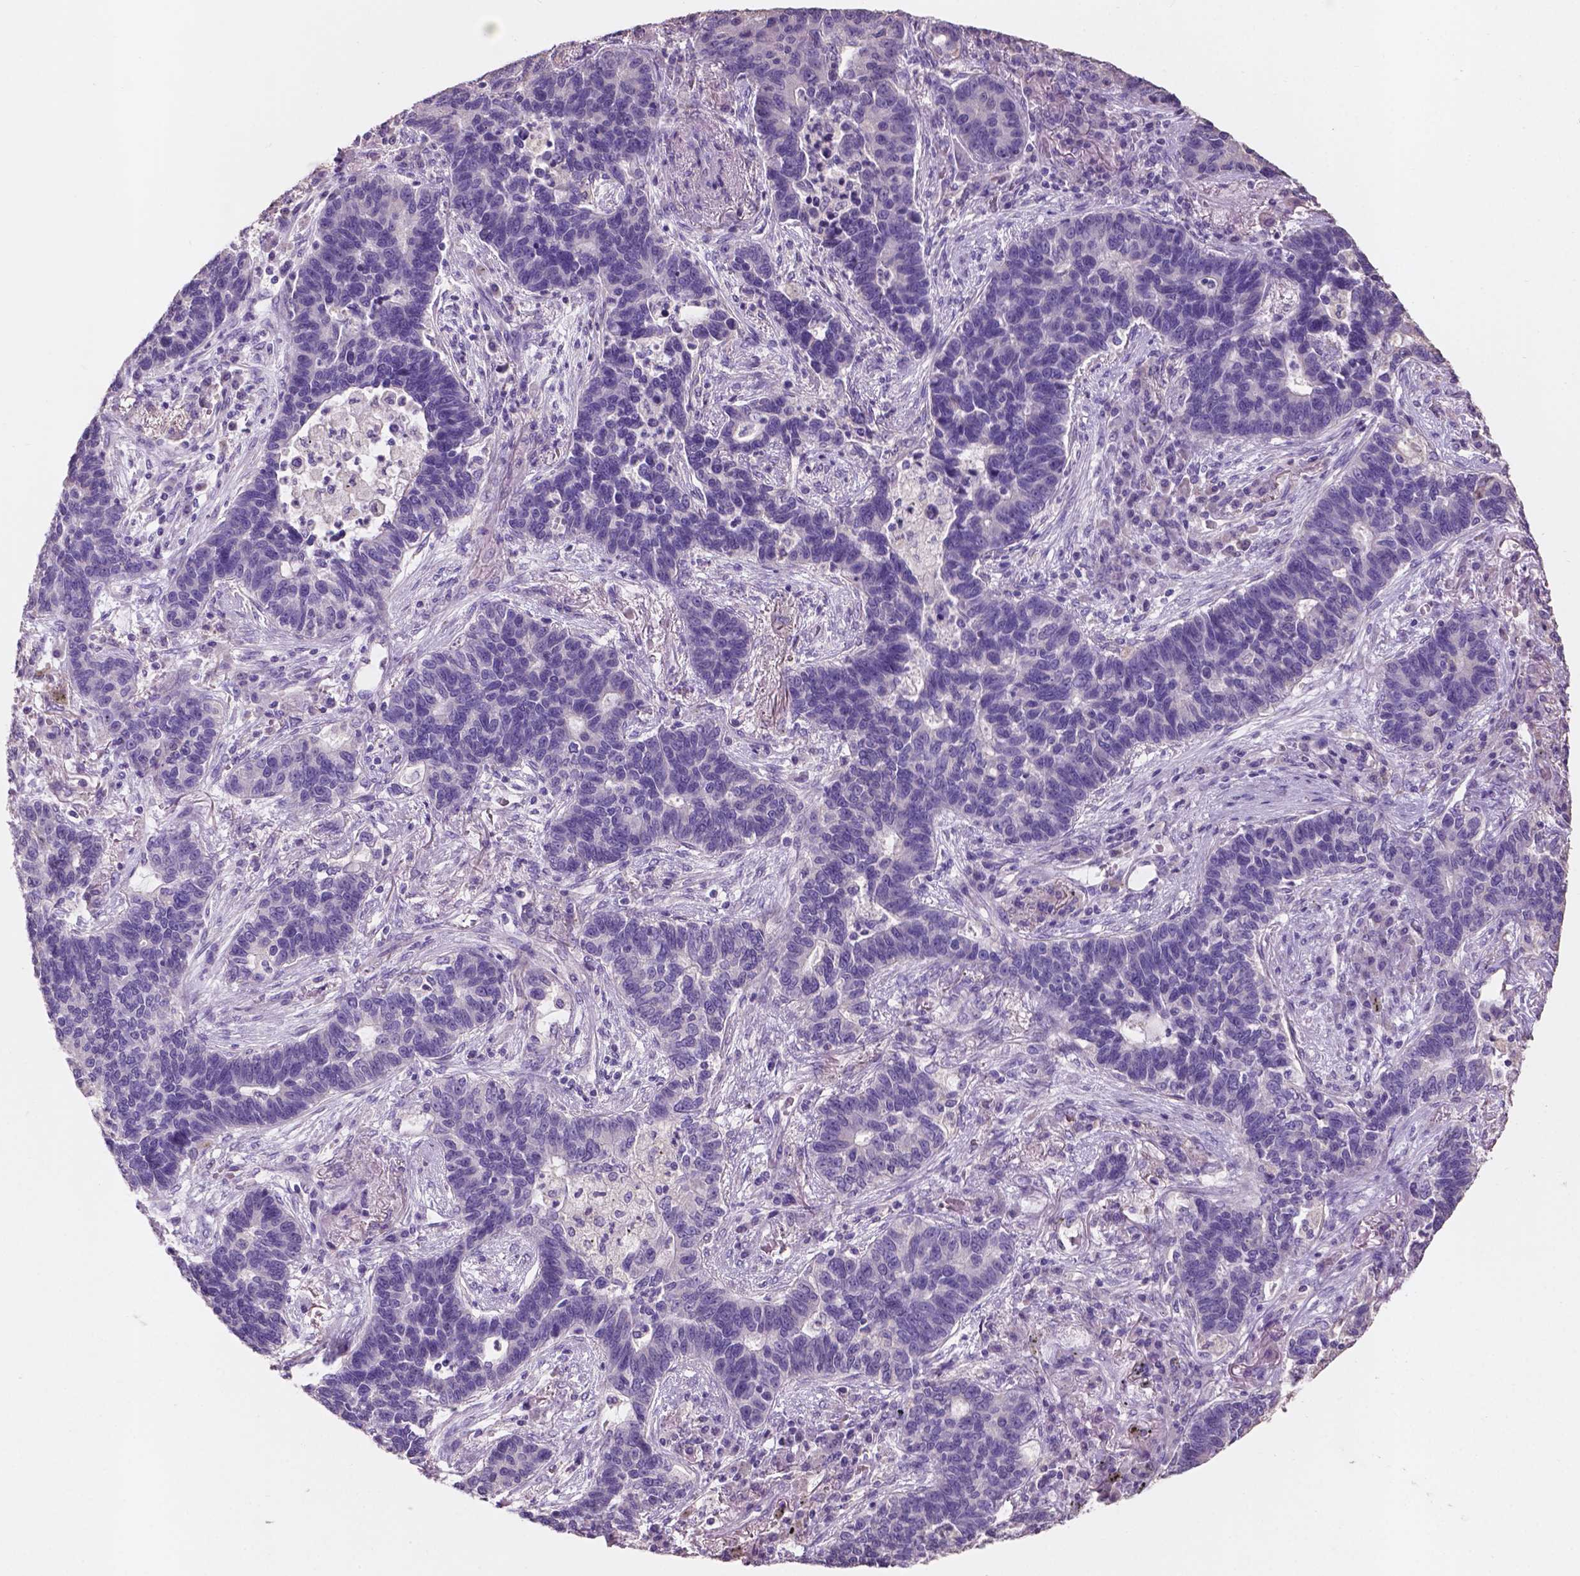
{"staining": {"intensity": "negative", "quantity": "none", "location": "none"}, "tissue": "lung cancer", "cell_type": "Tumor cells", "image_type": "cancer", "snomed": [{"axis": "morphology", "description": "Adenocarcinoma, NOS"}, {"axis": "topography", "description": "Lung"}], "caption": "Immunohistochemistry (IHC) histopathology image of human lung cancer (adenocarcinoma) stained for a protein (brown), which shows no positivity in tumor cells.", "gene": "SBSN", "patient": {"sex": "female", "age": 57}}